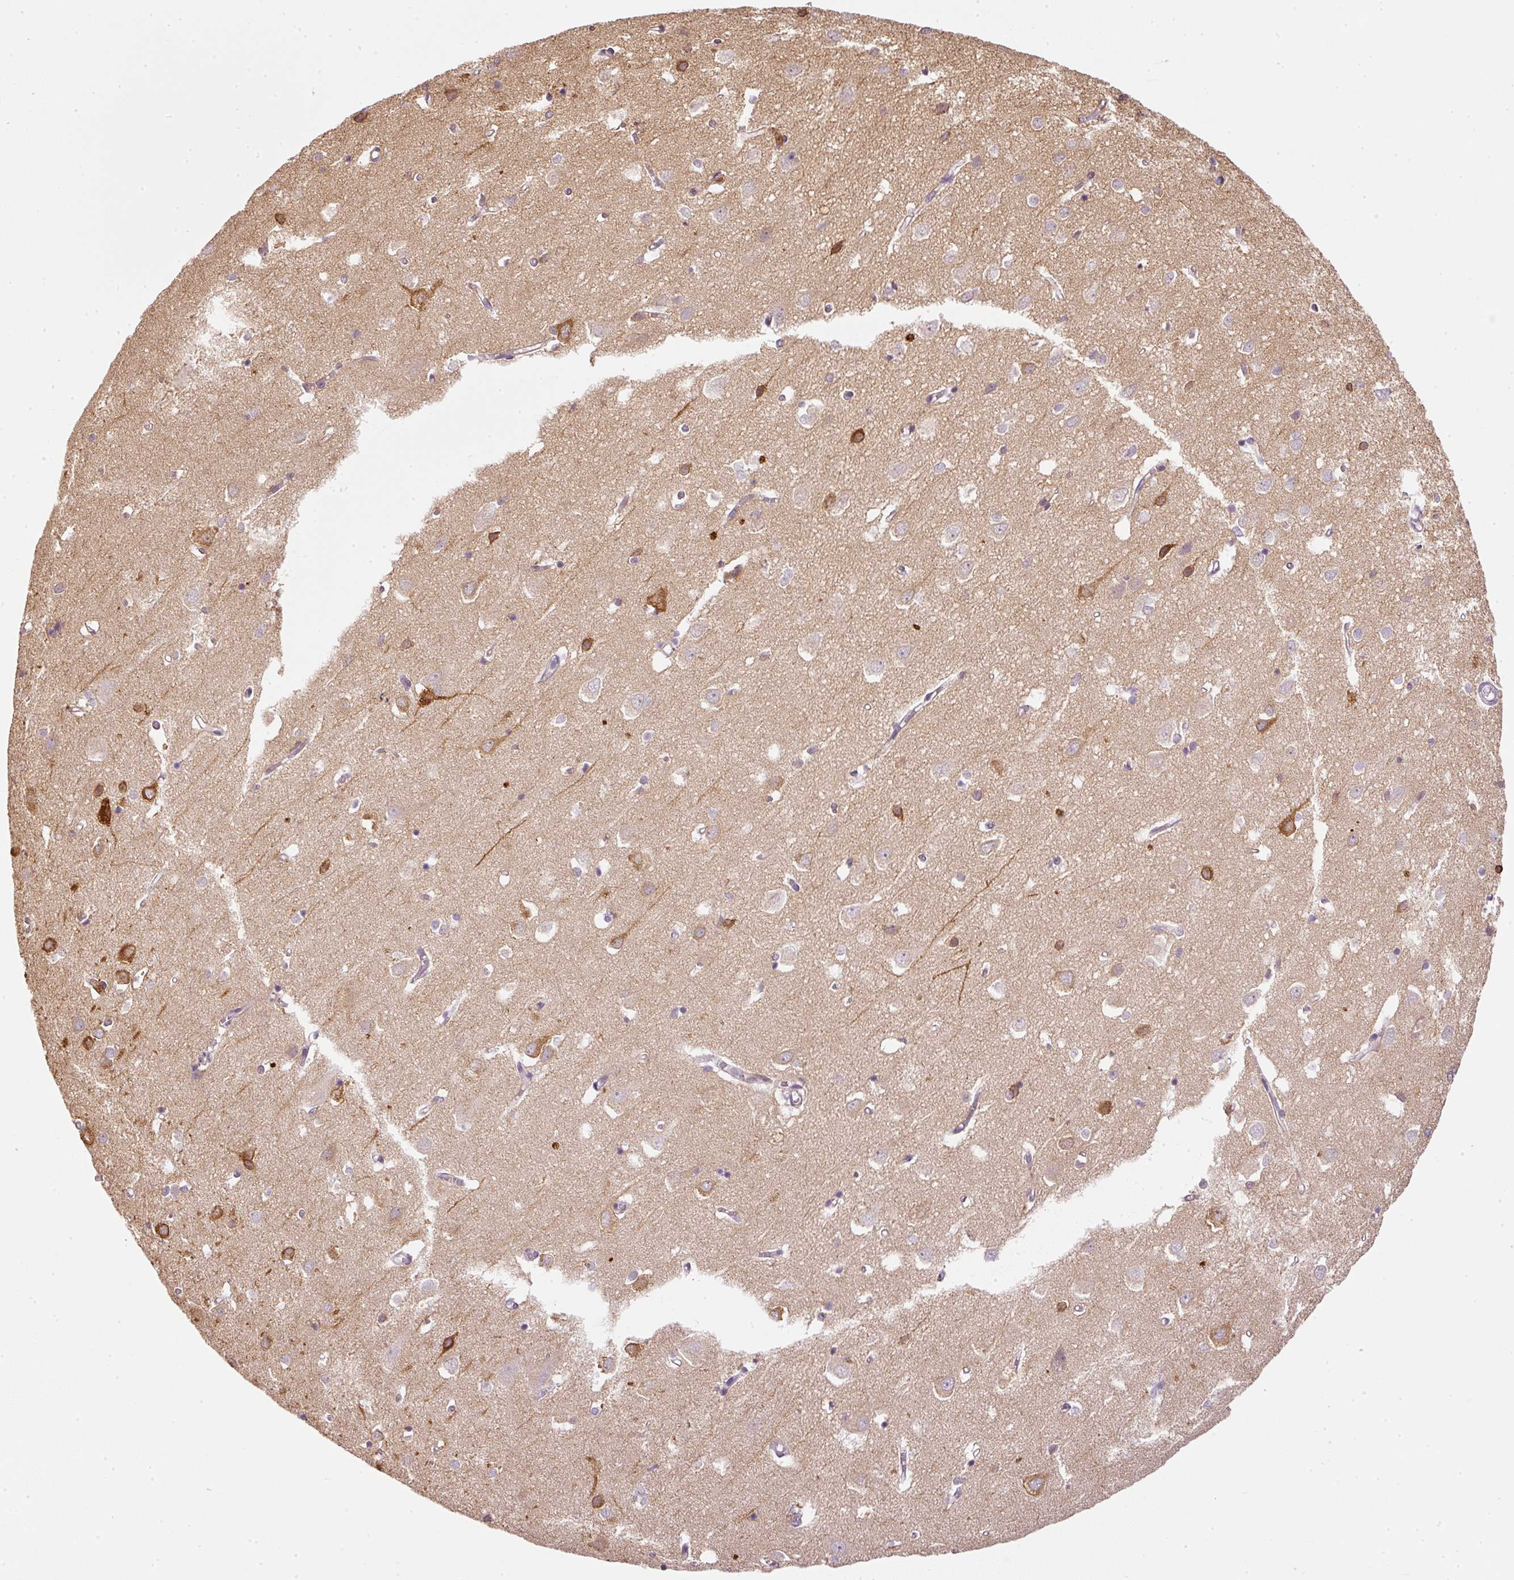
{"staining": {"intensity": "negative", "quantity": "none", "location": "none"}, "tissue": "cerebral cortex", "cell_type": "Endothelial cells", "image_type": "normal", "snomed": [{"axis": "morphology", "description": "Normal tissue, NOS"}, {"axis": "topography", "description": "Cerebral cortex"}], "caption": "This image is of unremarkable cerebral cortex stained with immunohistochemistry (IHC) to label a protein in brown with the nuclei are counter-stained blue. There is no staining in endothelial cells. The staining was performed using DAB (3,3'-diaminobenzidine) to visualize the protein expression in brown, while the nuclei were stained in blue with hematoxylin (Magnification: 20x).", "gene": "CTTNBP2", "patient": {"sex": "male", "age": 70}}